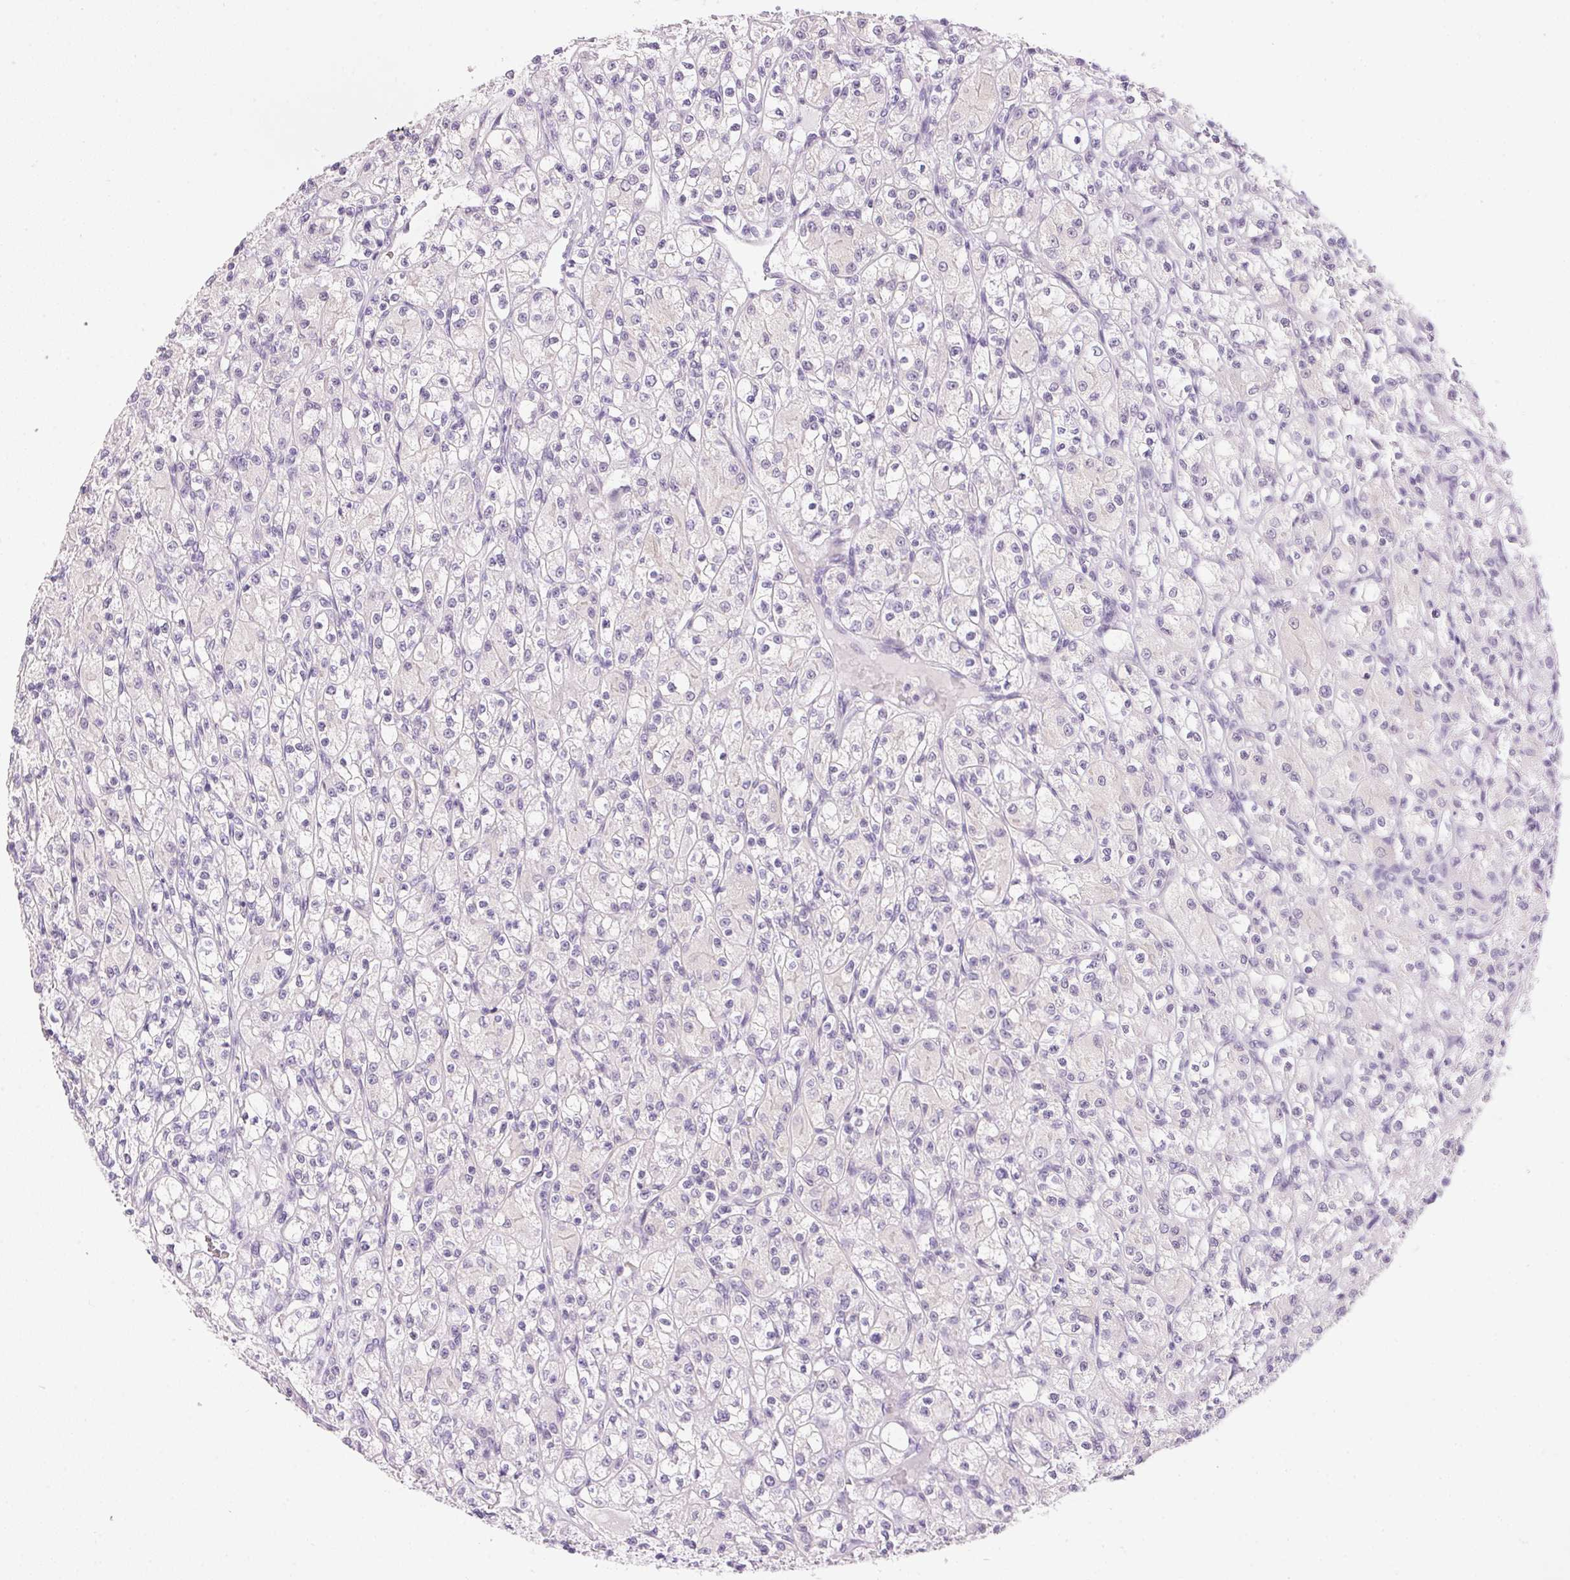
{"staining": {"intensity": "negative", "quantity": "none", "location": "none"}, "tissue": "renal cancer", "cell_type": "Tumor cells", "image_type": "cancer", "snomed": [{"axis": "morphology", "description": "Adenocarcinoma, NOS"}, {"axis": "topography", "description": "Kidney"}], "caption": "This histopathology image is of renal cancer (adenocarcinoma) stained with immunohistochemistry (IHC) to label a protein in brown with the nuclei are counter-stained blue. There is no positivity in tumor cells. (Brightfield microscopy of DAB immunohistochemistry at high magnification).", "gene": "GBP6", "patient": {"sex": "female", "age": 70}}